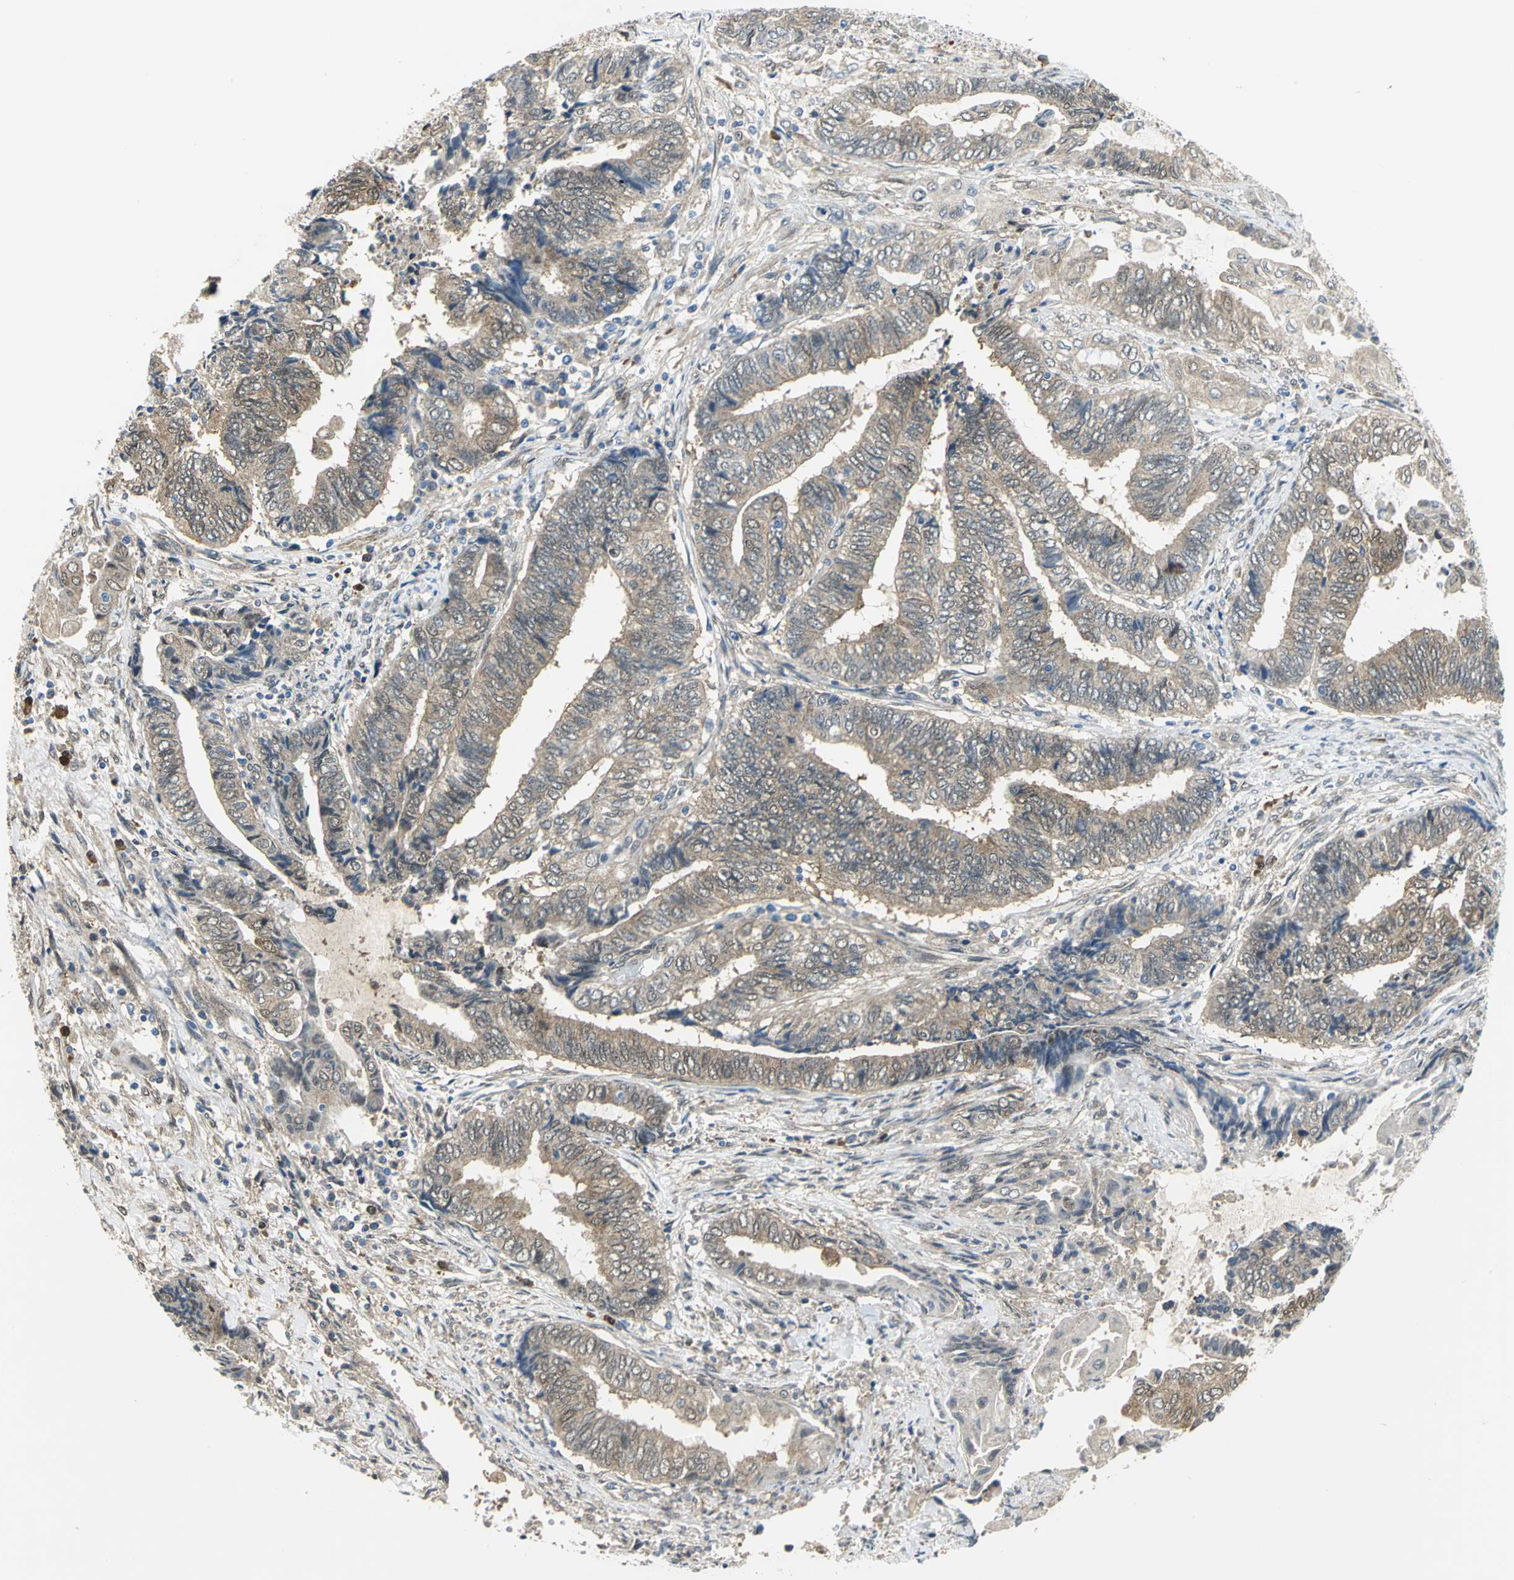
{"staining": {"intensity": "weak", "quantity": ">75%", "location": "cytoplasmic/membranous"}, "tissue": "endometrial cancer", "cell_type": "Tumor cells", "image_type": "cancer", "snomed": [{"axis": "morphology", "description": "Adenocarcinoma, NOS"}, {"axis": "topography", "description": "Uterus"}, {"axis": "topography", "description": "Endometrium"}], "caption": "Immunohistochemical staining of human endometrial cancer exhibits low levels of weak cytoplasmic/membranous staining in approximately >75% of tumor cells. (DAB IHC, brown staining for protein, blue staining for nuclei).", "gene": "PGM3", "patient": {"sex": "female", "age": 70}}